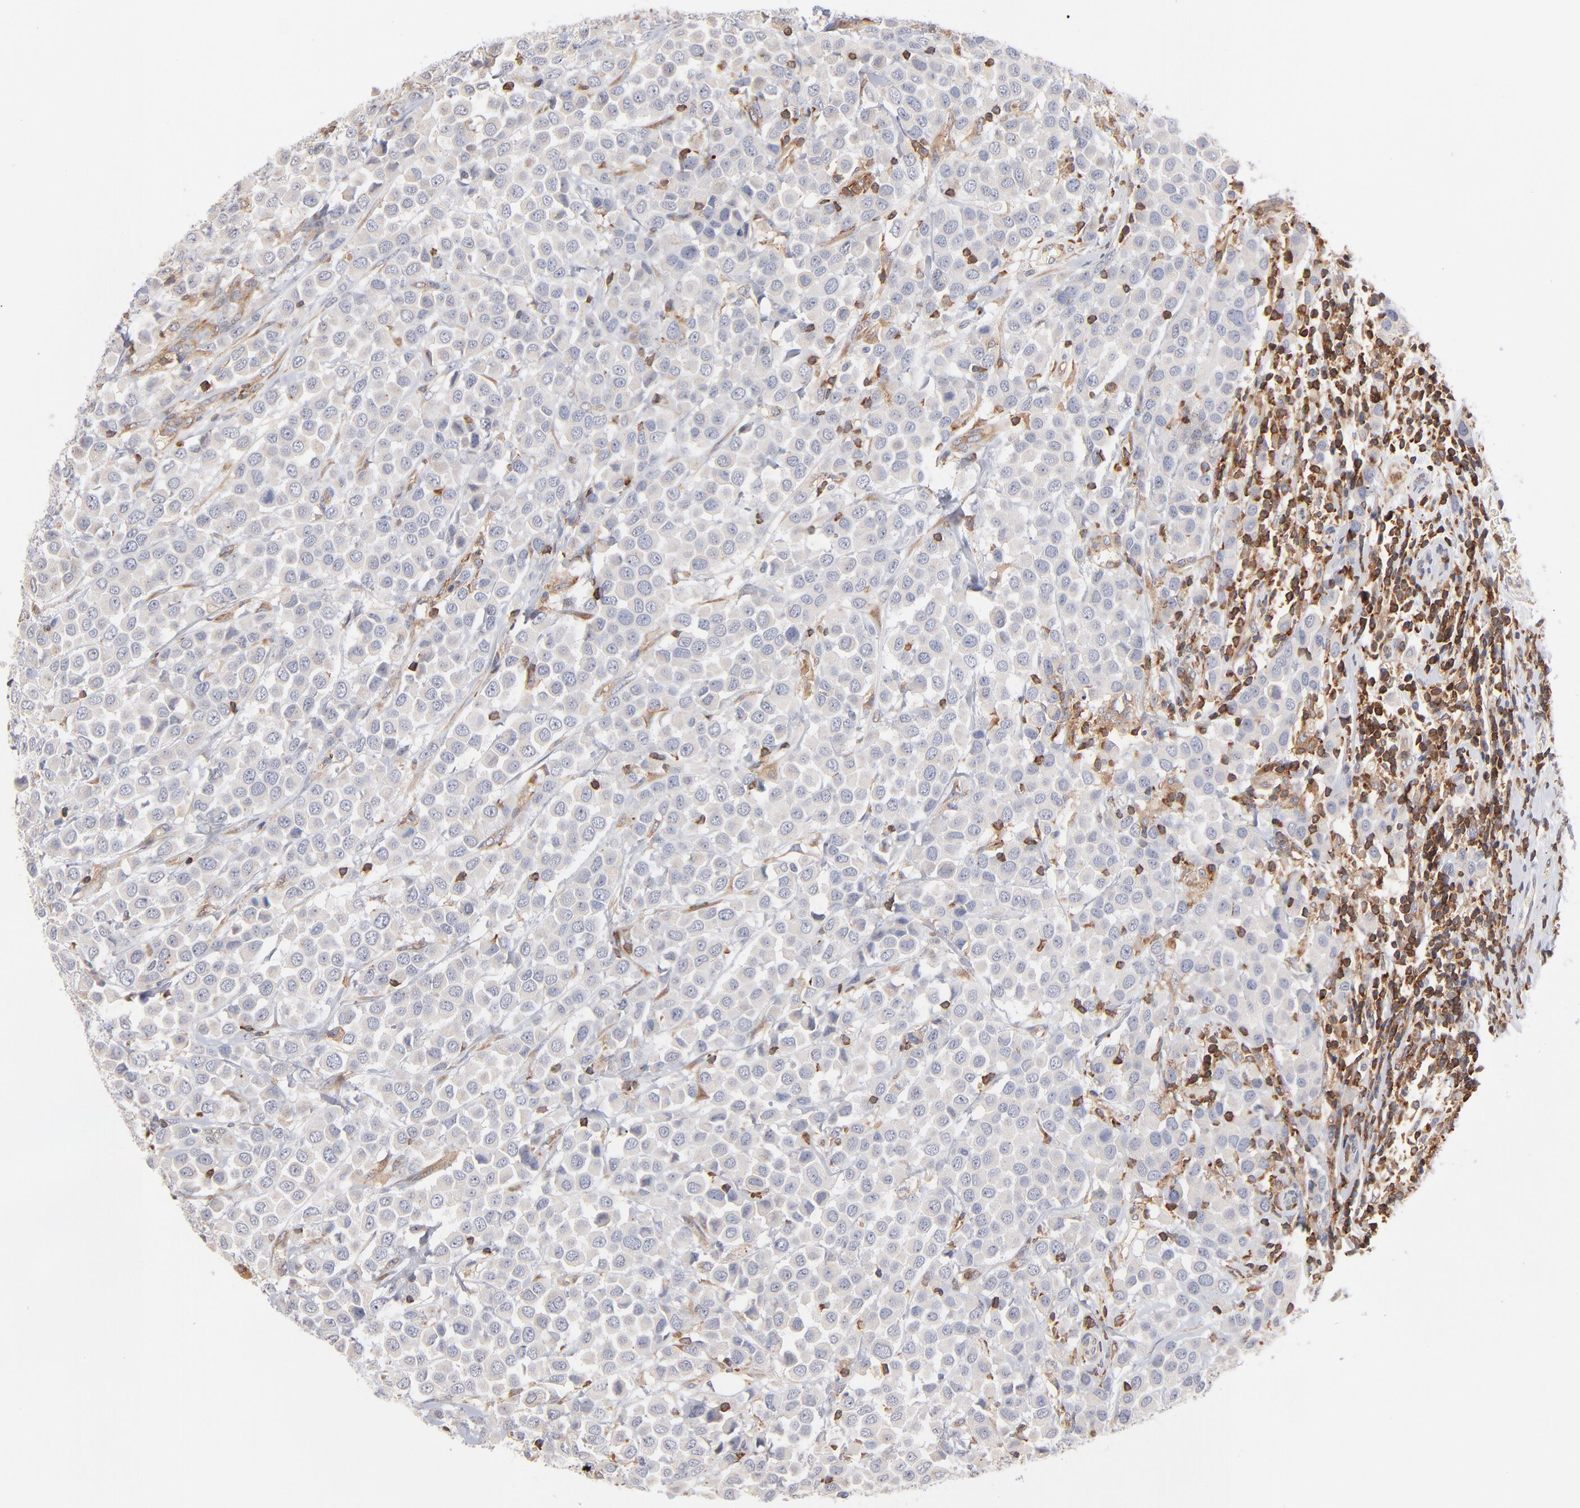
{"staining": {"intensity": "negative", "quantity": "none", "location": "none"}, "tissue": "breast cancer", "cell_type": "Tumor cells", "image_type": "cancer", "snomed": [{"axis": "morphology", "description": "Duct carcinoma"}, {"axis": "topography", "description": "Breast"}], "caption": "Immunohistochemistry histopathology image of human breast cancer stained for a protein (brown), which shows no staining in tumor cells. (DAB immunohistochemistry (IHC) with hematoxylin counter stain).", "gene": "WIPF1", "patient": {"sex": "female", "age": 61}}